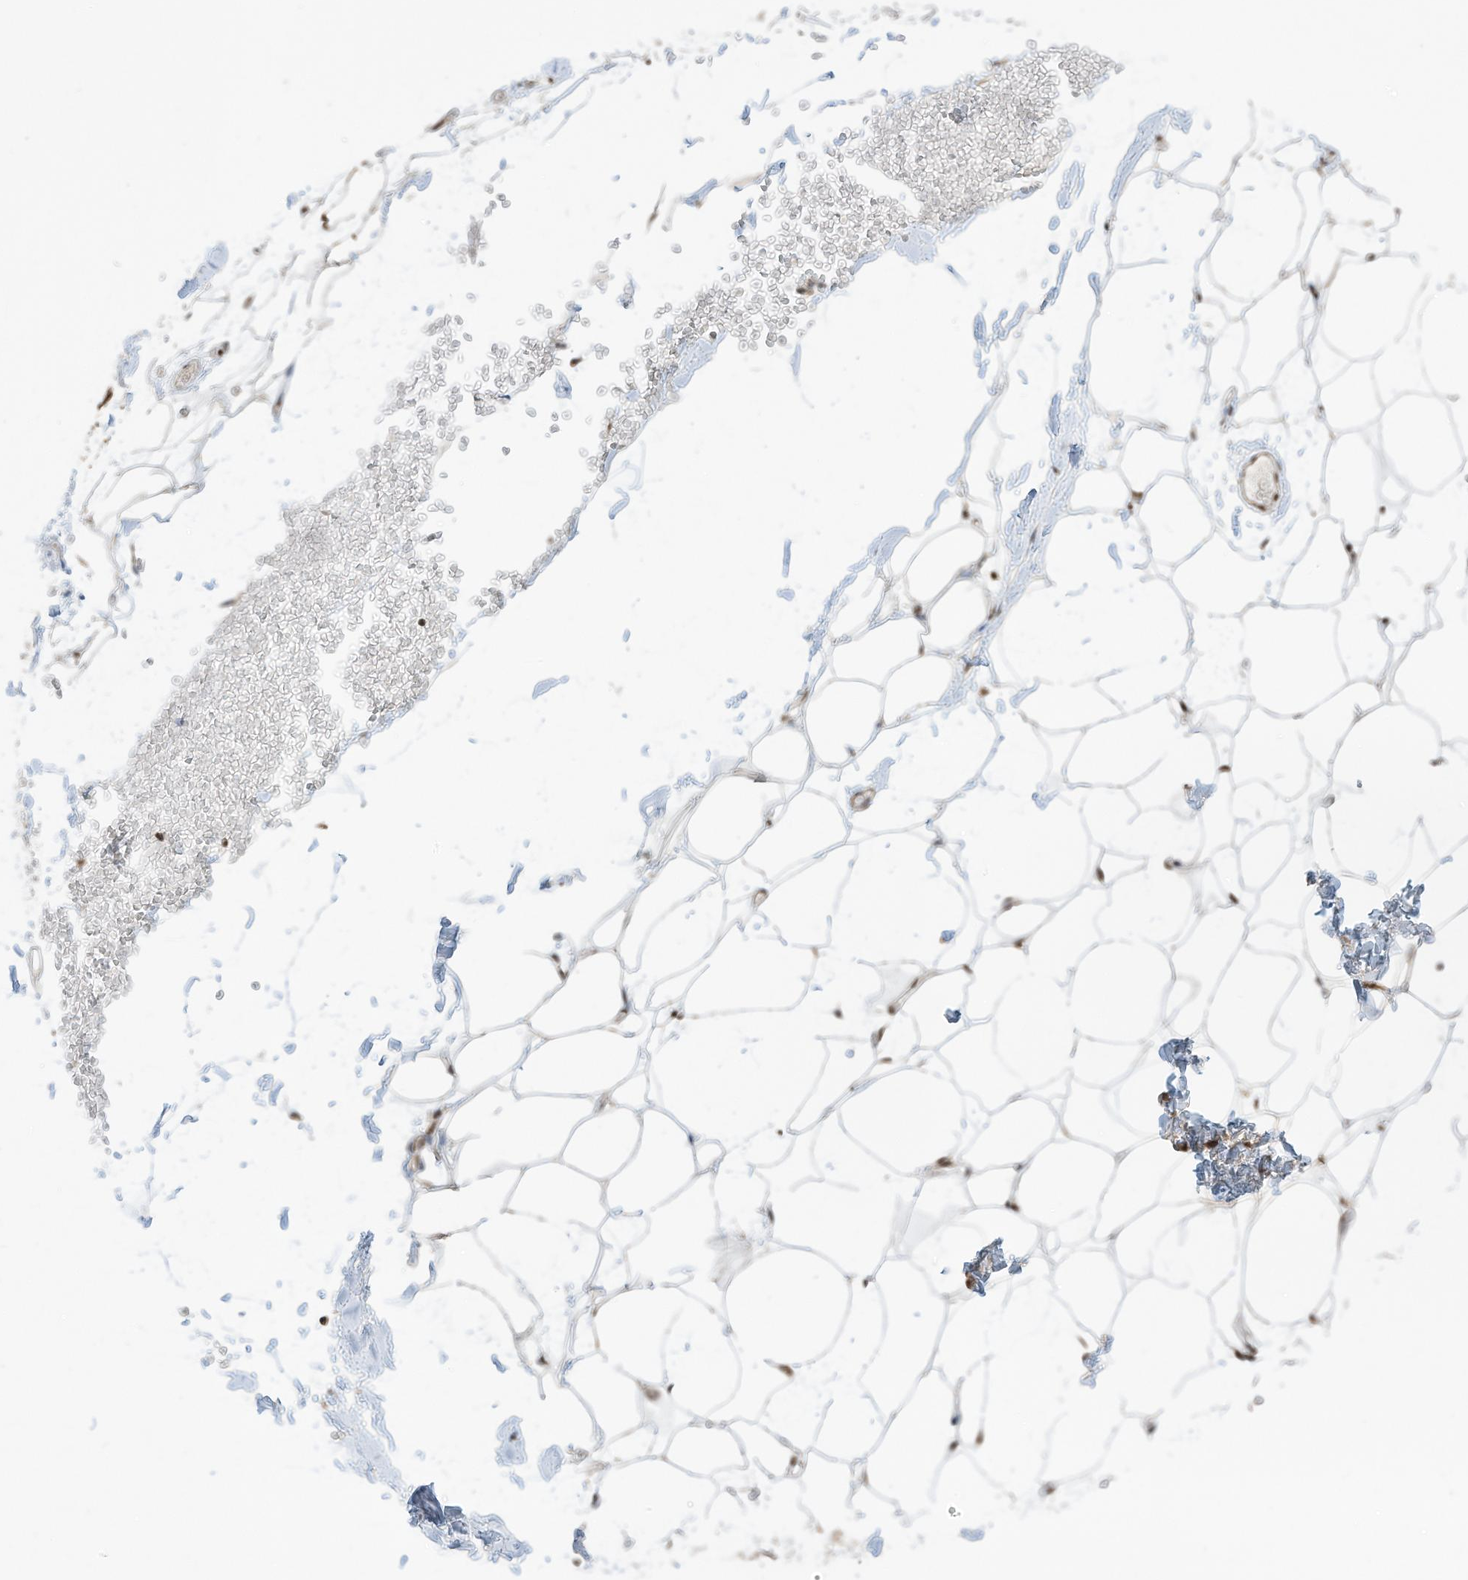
{"staining": {"intensity": "moderate", "quantity": ">75%", "location": "nuclear"}, "tissue": "adipose tissue", "cell_type": "Adipocytes", "image_type": "normal", "snomed": [{"axis": "morphology", "description": "Normal tissue, NOS"}, {"axis": "topography", "description": "Breast"}], "caption": "Immunohistochemistry (DAB) staining of normal adipose tissue reveals moderate nuclear protein expression in about >75% of adipocytes. Ihc stains the protein in brown and the nuclei are stained blue.", "gene": "ZNF195", "patient": {"sex": "female", "age": 23}}